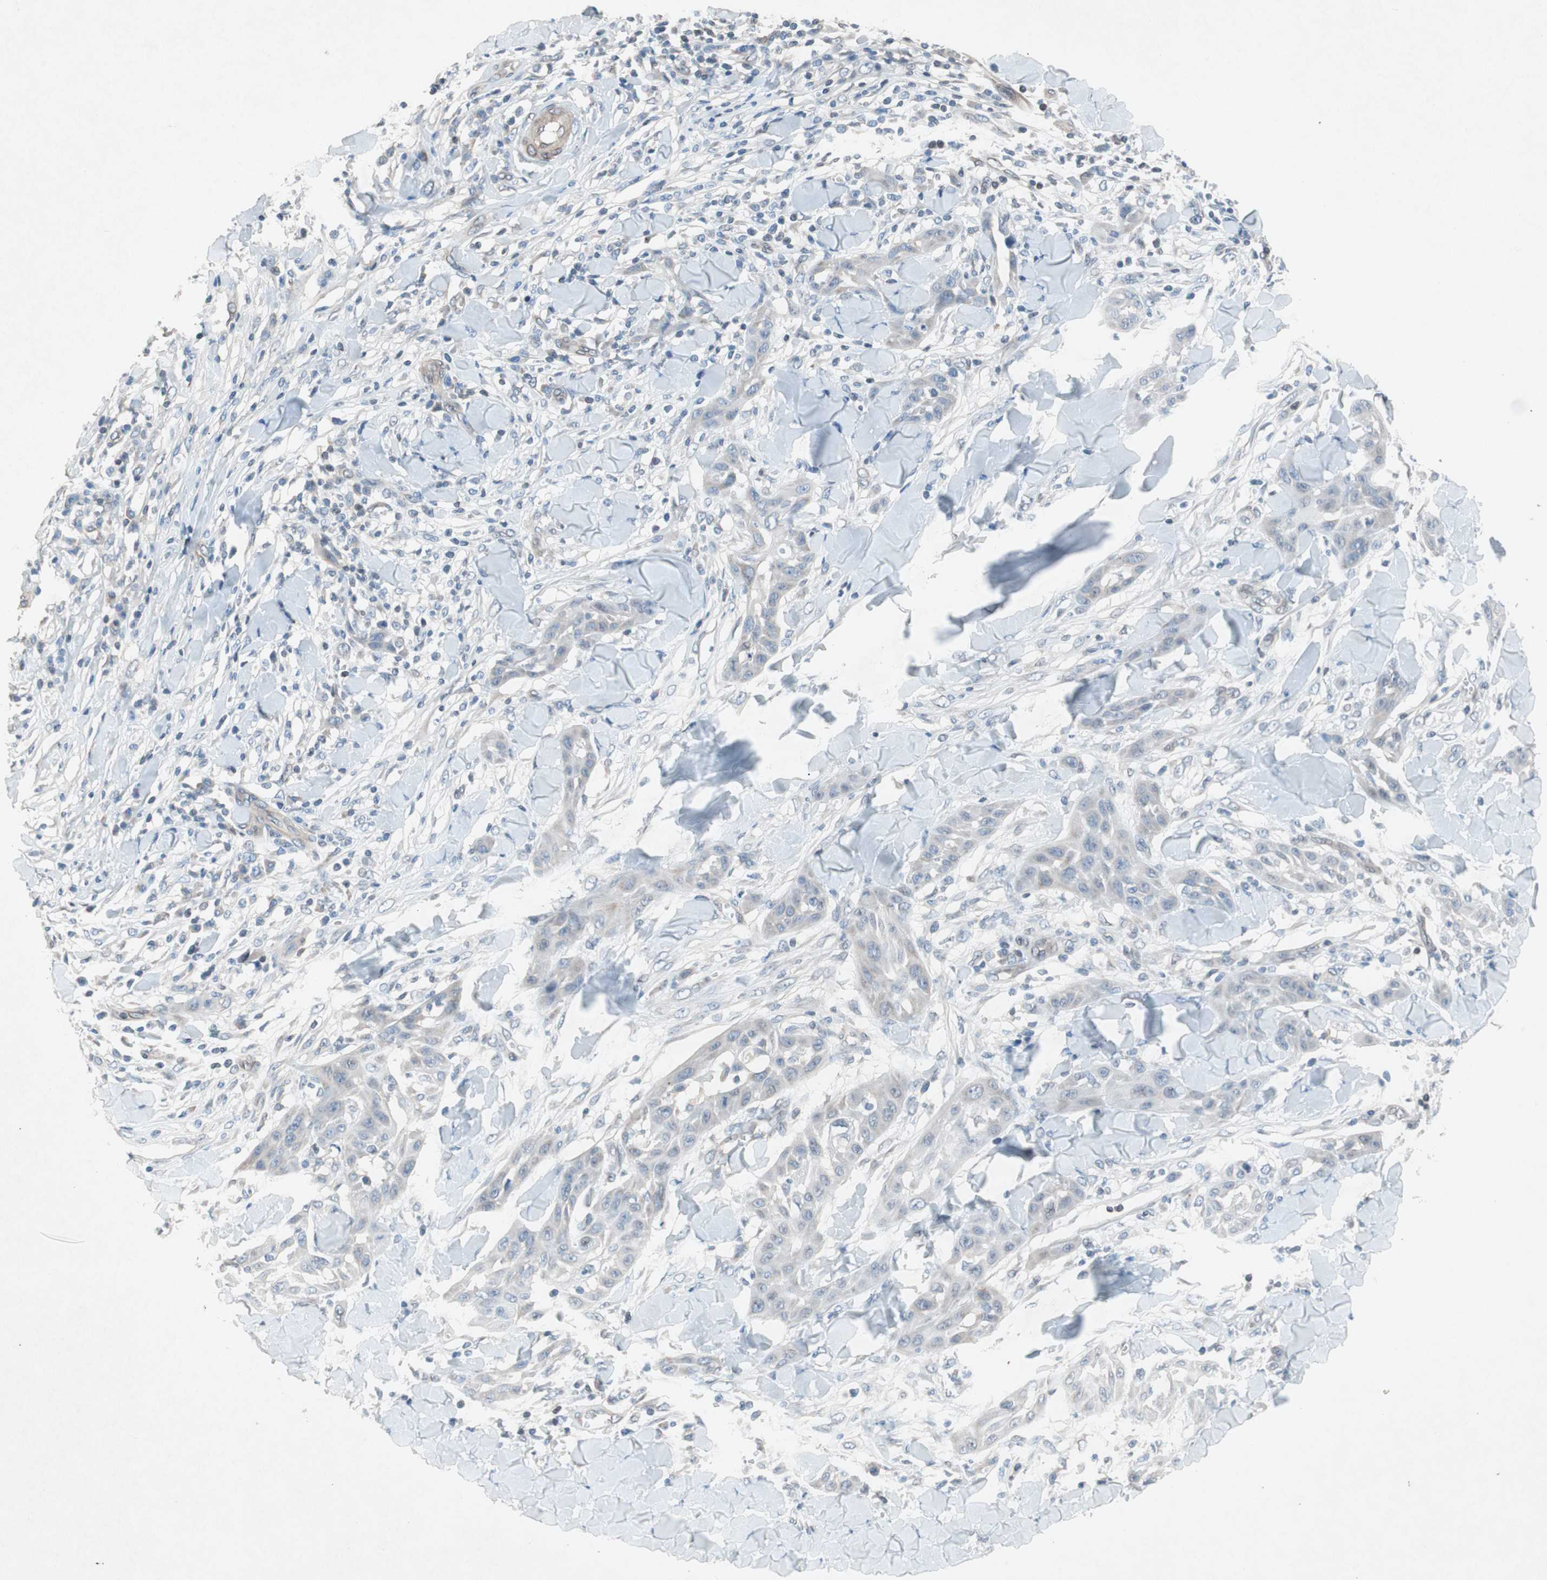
{"staining": {"intensity": "negative", "quantity": "none", "location": "none"}, "tissue": "skin cancer", "cell_type": "Tumor cells", "image_type": "cancer", "snomed": [{"axis": "morphology", "description": "Squamous cell carcinoma, NOS"}, {"axis": "topography", "description": "Skin"}], "caption": "The image shows no staining of tumor cells in squamous cell carcinoma (skin). (DAB (3,3'-diaminobenzidine) IHC with hematoxylin counter stain).", "gene": "ARNT2", "patient": {"sex": "male", "age": 24}}